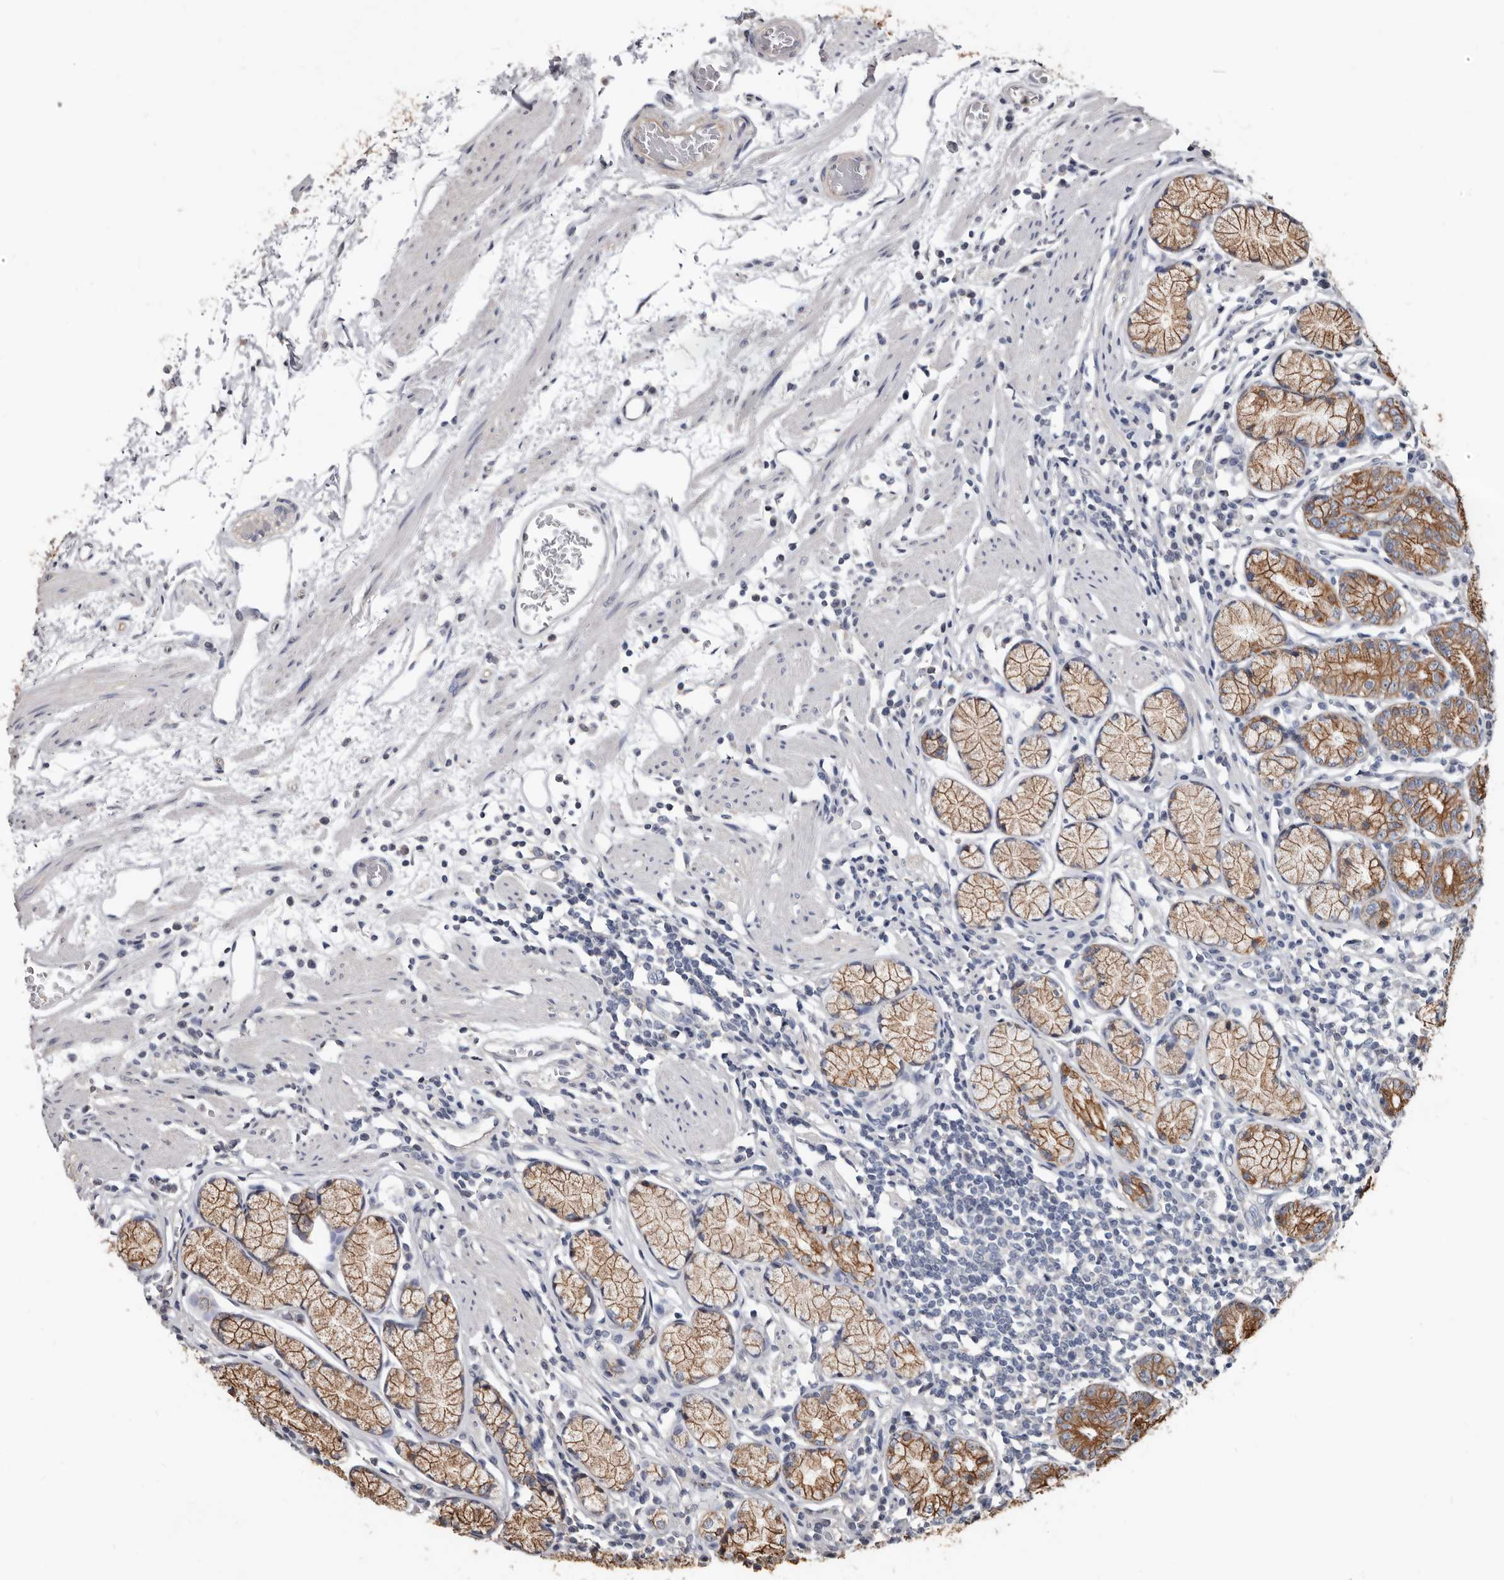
{"staining": {"intensity": "moderate", "quantity": ">75%", "location": "cytoplasmic/membranous"}, "tissue": "stomach", "cell_type": "Glandular cells", "image_type": "normal", "snomed": [{"axis": "morphology", "description": "Normal tissue, NOS"}, {"axis": "topography", "description": "Stomach"}], "caption": "IHC (DAB (3,3'-diaminobenzidine)) staining of benign stomach reveals moderate cytoplasmic/membranous protein staining in about >75% of glandular cells. The protein is stained brown, and the nuclei are stained in blue (DAB (3,3'-diaminobenzidine) IHC with brightfield microscopy, high magnification).", "gene": "MRPL18", "patient": {"sex": "male", "age": 55}}